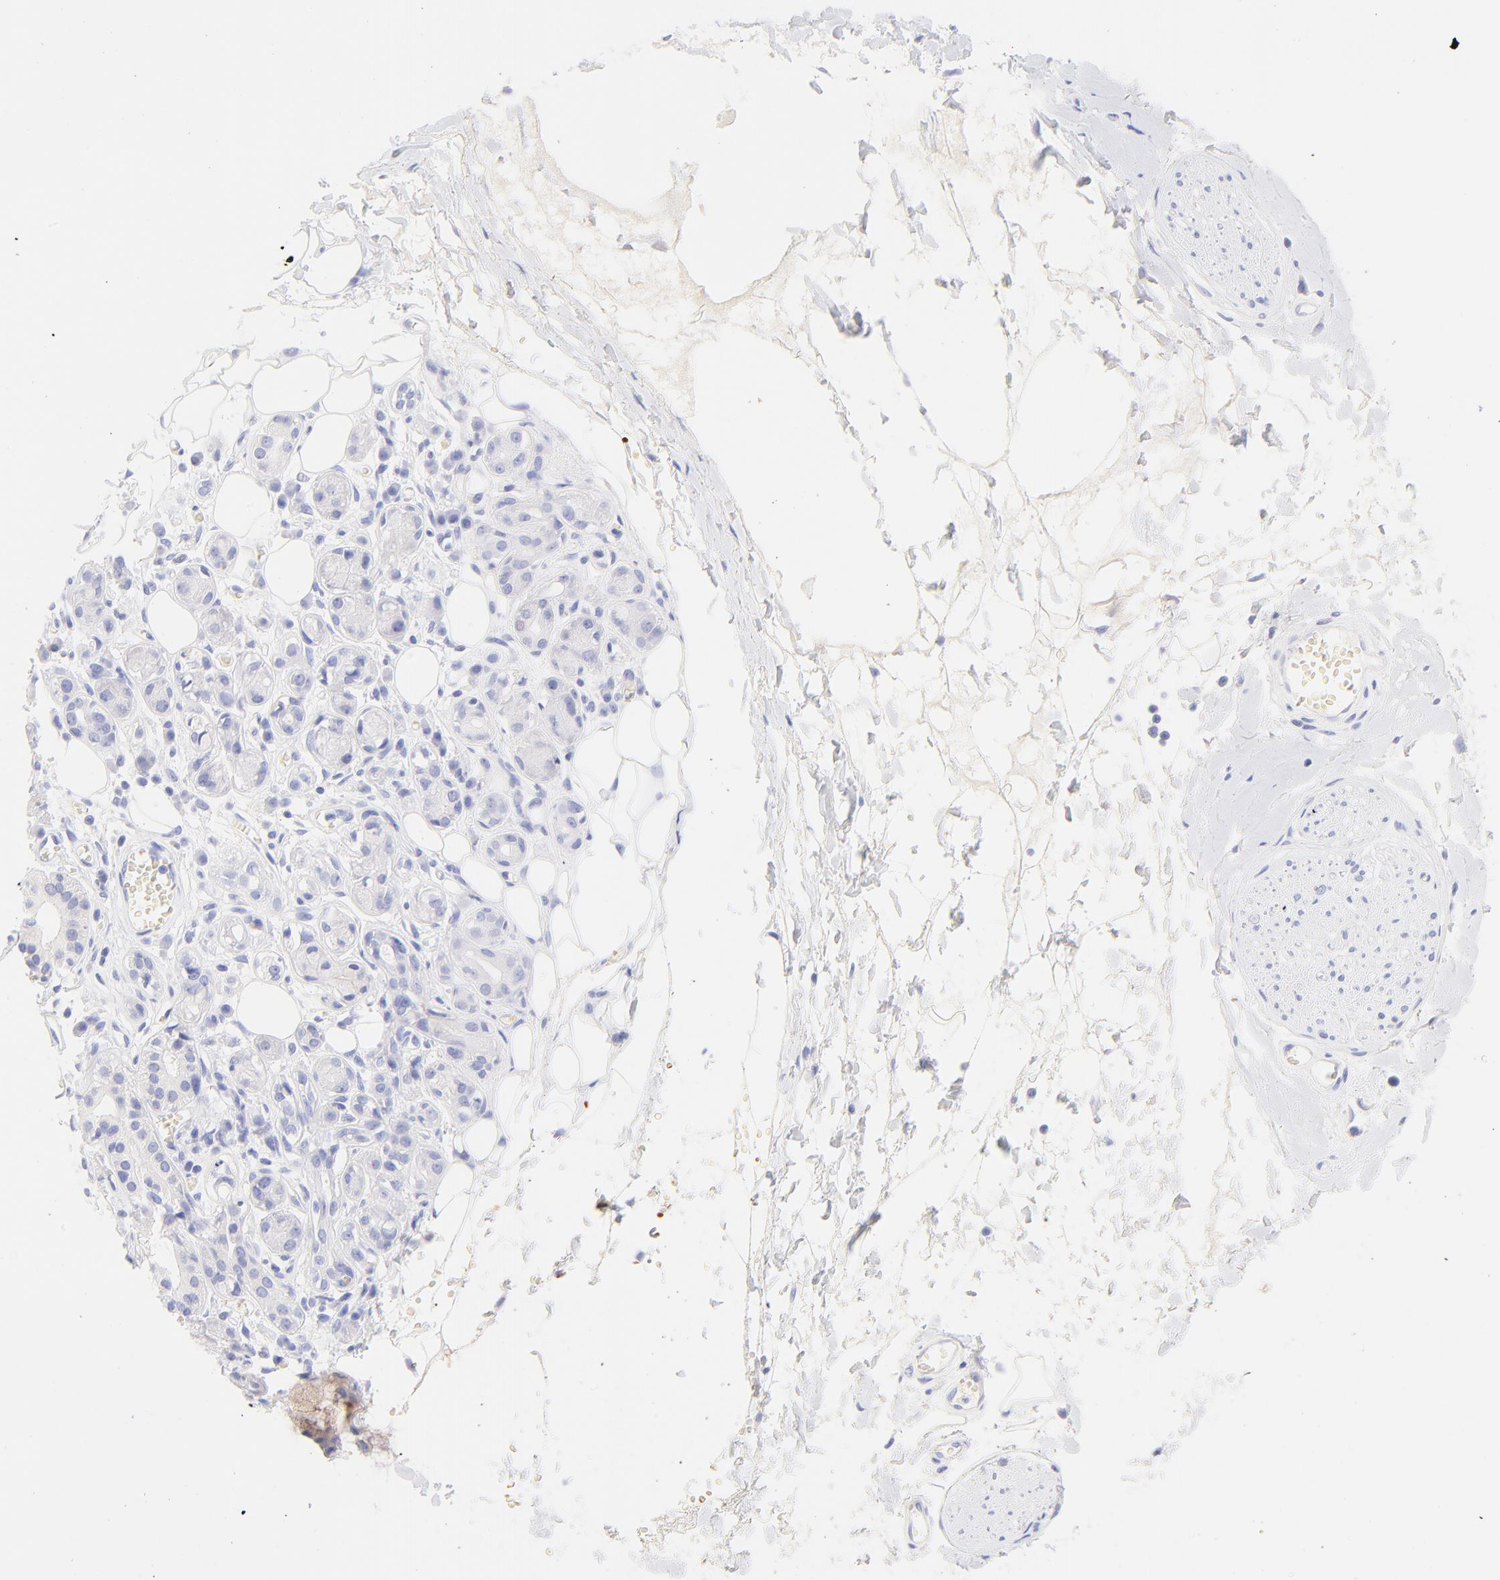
{"staining": {"intensity": "negative", "quantity": "none", "location": "none"}, "tissue": "adipose tissue", "cell_type": "Adipocytes", "image_type": "normal", "snomed": [{"axis": "morphology", "description": "Normal tissue, NOS"}, {"axis": "morphology", "description": "Inflammation, NOS"}, {"axis": "topography", "description": "Salivary gland"}, {"axis": "topography", "description": "Peripheral nerve tissue"}], "caption": "High magnification brightfield microscopy of unremarkable adipose tissue stained with DAB (3,3'-diaminobenzidine) (brown) and counterstained with hematoxylin (blue): adipocytes show no significant staining. Brightfield microscopy of immunohistochemistry stained with DAB (brown) and hematoxylin (blue), captured at high magnification.", "gene": "FRMPD3", "patient": {"sex": "female", "age": 75}}